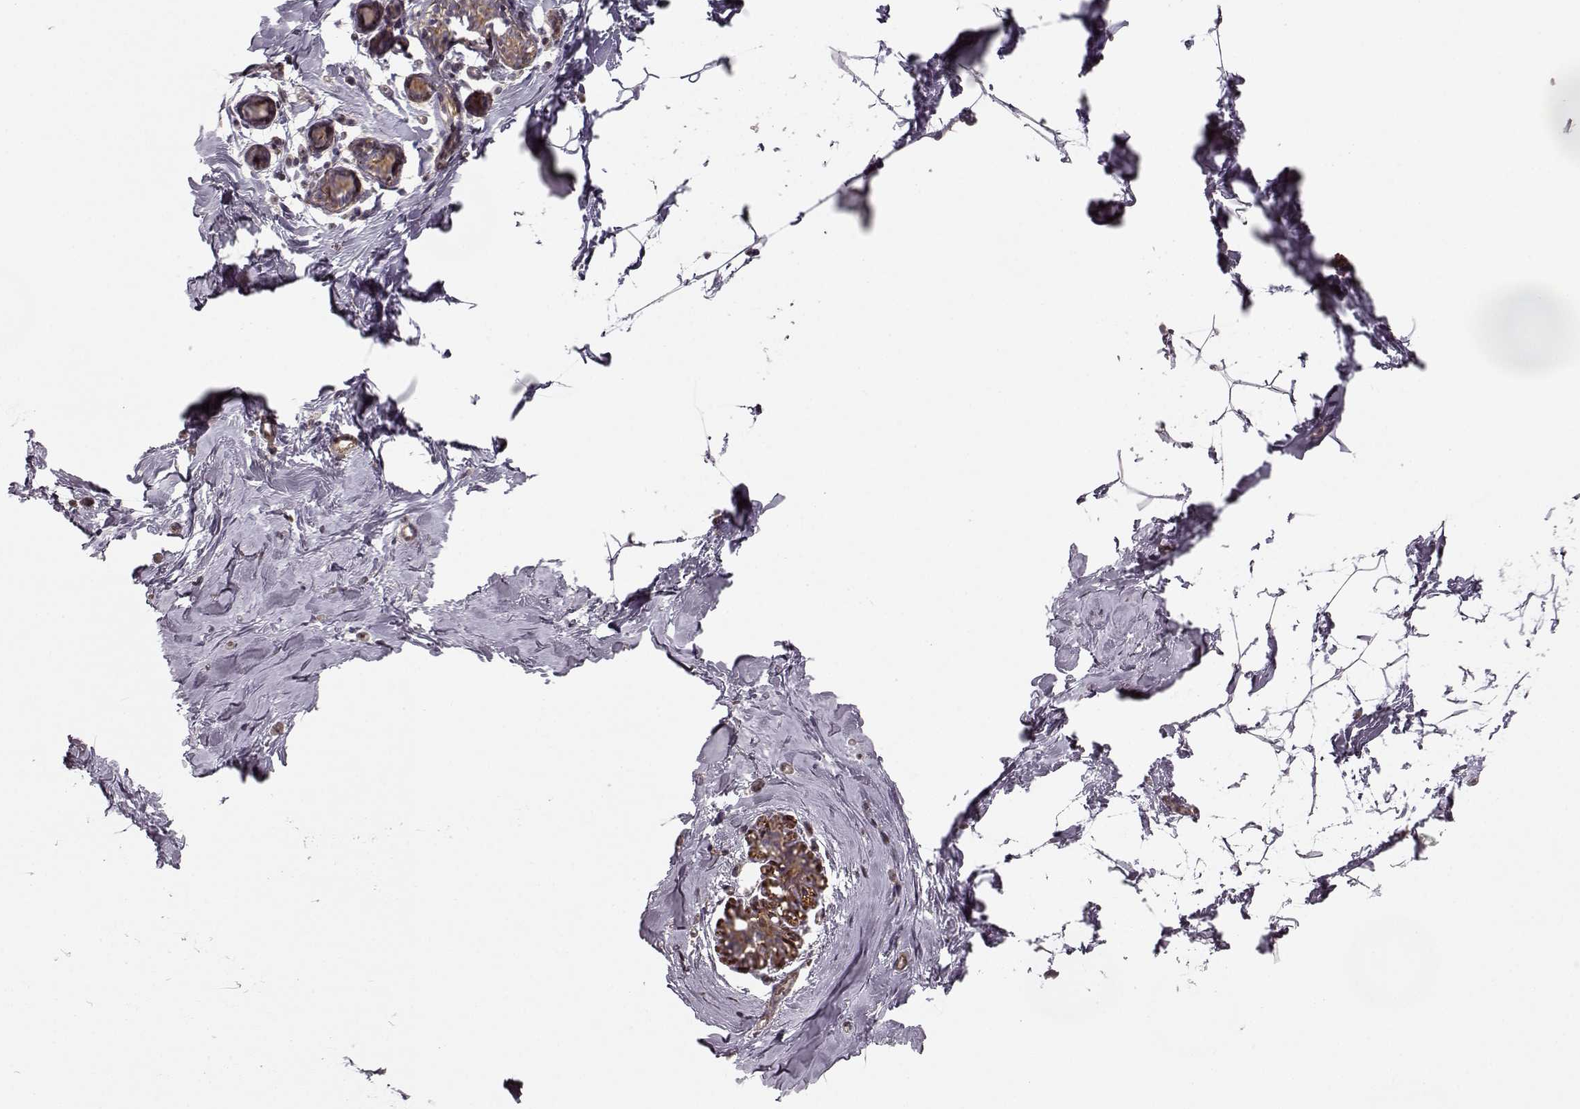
{"staining": {"intensity": "negative", "quantity": "none", "location": "none"}, "tissue": "breast", "cell_type": "Adipocytes", "image_type": "normal", "snomed": [{"axis": "morphology", "description": "Normal tissue, NOS"}, {"axis": "topography", "description": "Breast"}], "caption": "This is an IHC photomicrograph of unremarkable human breast. There is no expression in adipocytes.", "gene": "MTR", "patient": {"sex": "female", "age": 32}}